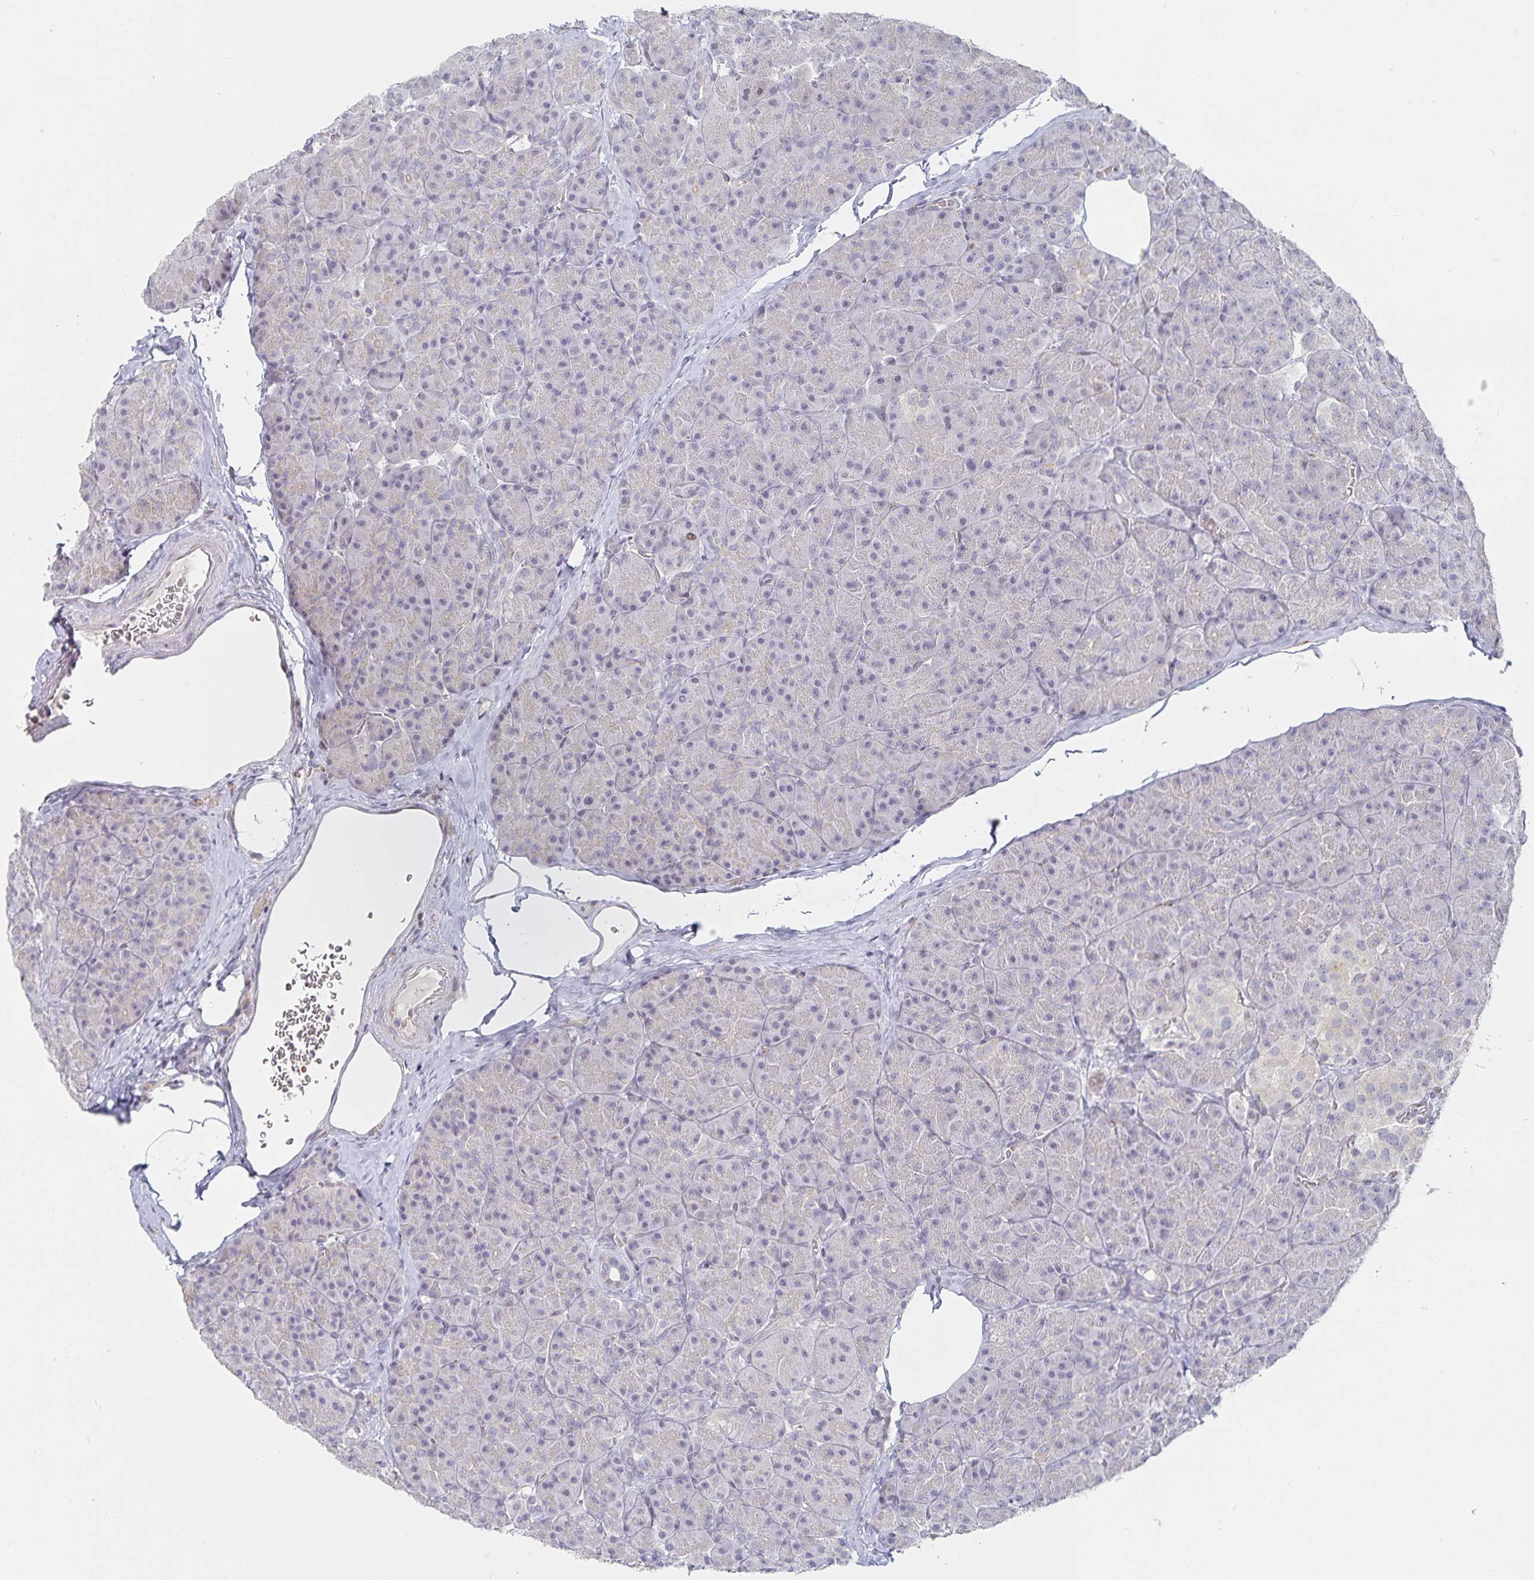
{"staining": {"intensity": "negative", "quantity": "none", "location": "none"}, "tissue": "pancreas", "cell_type": "Exocrine glandular cells", "image_type": "normal", "snomed": [{"axis": "morphology", "description": "Normal tissue, NOS"}, {"axis": "topography", "description": "Pancreas"}], "caption": "This is a micrograph of IHC staining of normal pancreas, which shows no staining in exocrine glandular cells.", "gene": "S100G", "patient": {"sex": "male", "age": 57}}